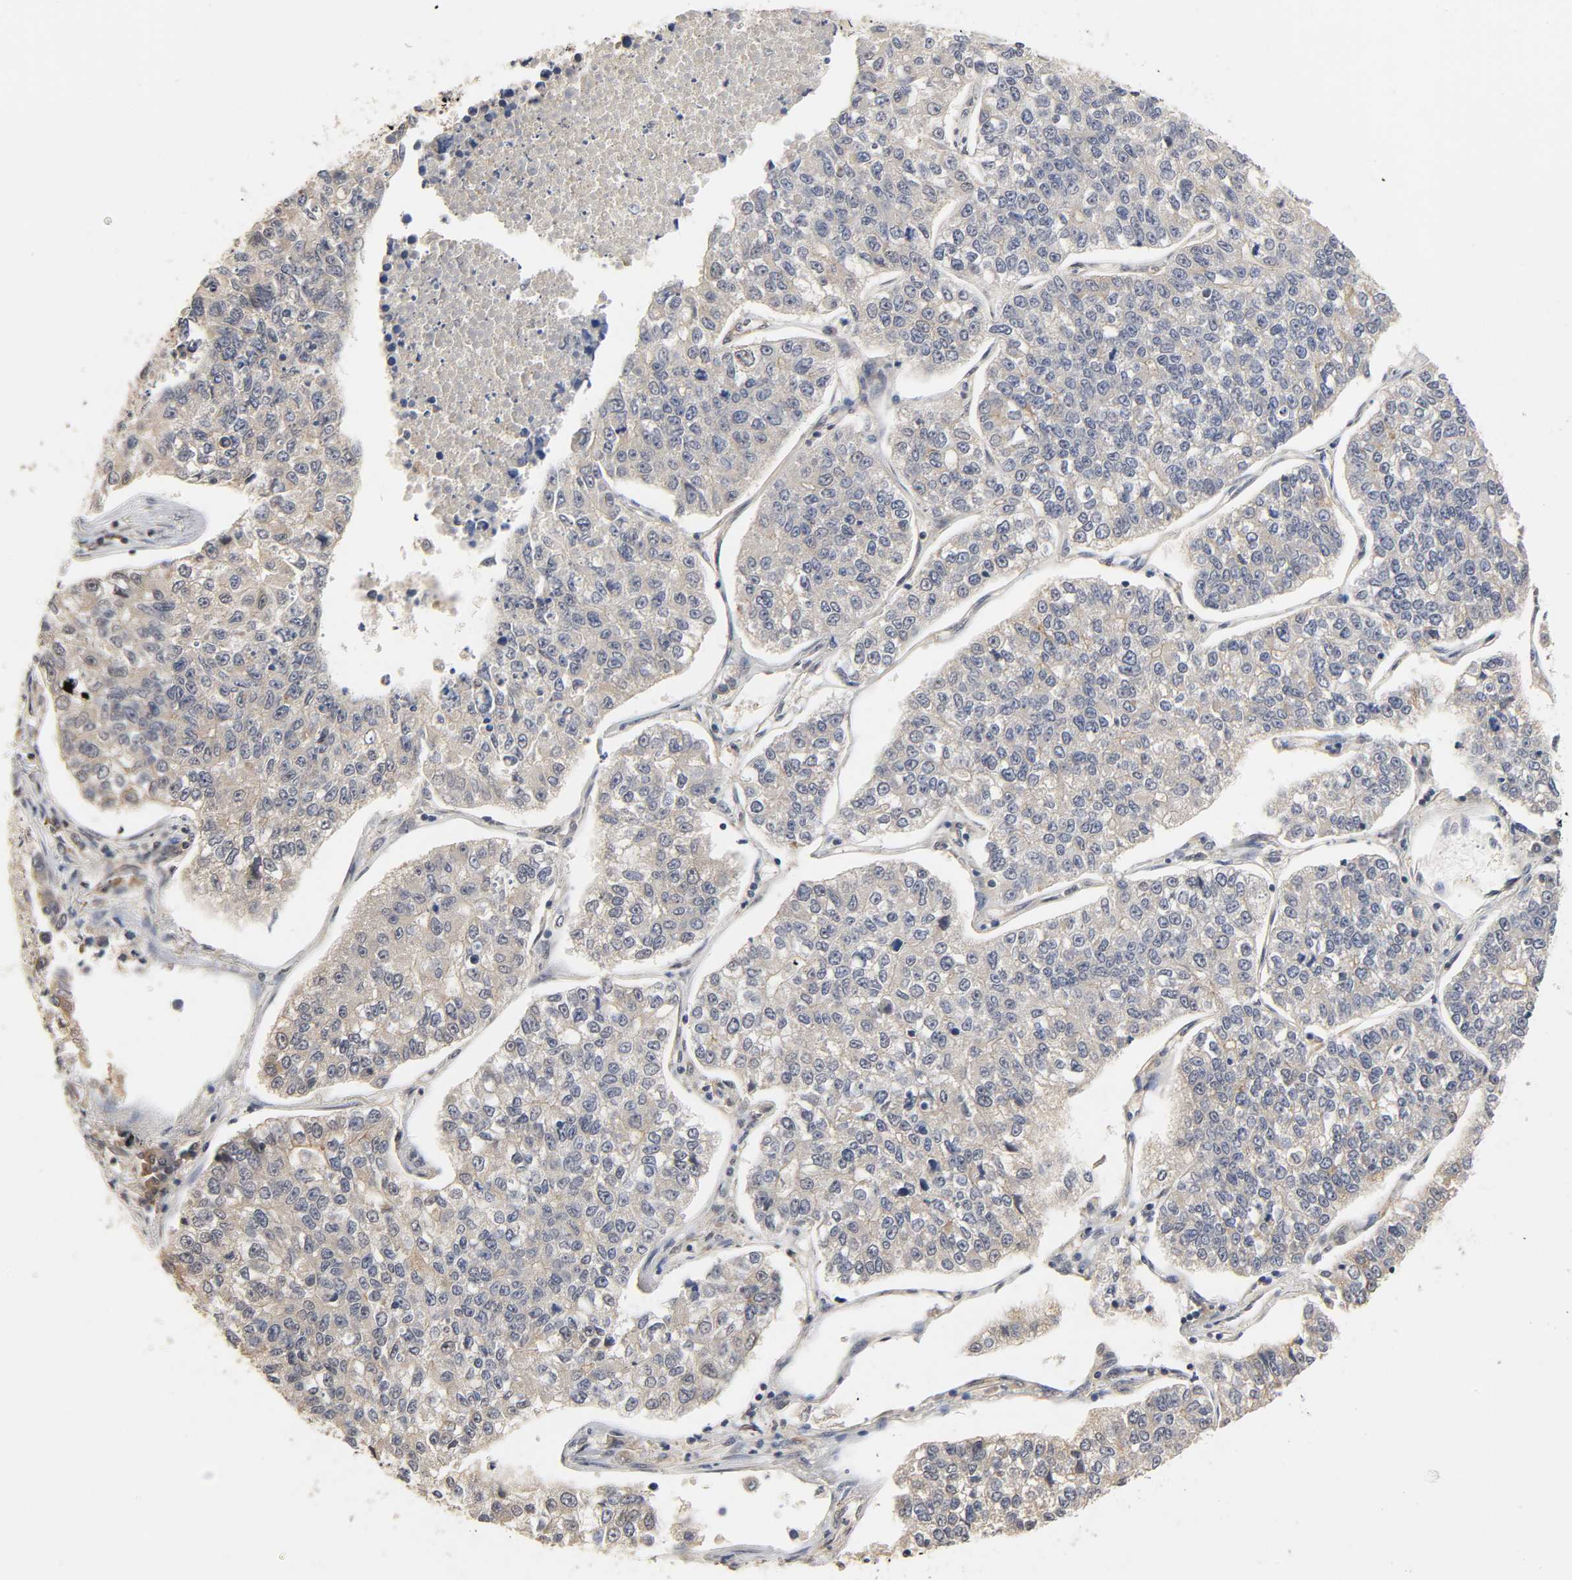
{"staining": {"intensity": "weak", "quantity": ">75%", "location": "cytoplasmic/membranous"}, "tissue": "lung cancer", "cell_type": "Tumor cells", "image_type": "cancer", "snomed": [{"axis": "morphology", "description": "Adenocarcinoma, NOS"}, {"axis": "topography", "description": "Lung"}], "caption": "Immunohistochemistry (IHC) (DAB (3,3'-diaminobenzidine)) staining of lung cancer exhibits weak cytoplasmic/membranous protein staining in approximately >75% of tumor cells.", "gene": "PDE5A", "patient": {"sex": "male", "age": 49}}